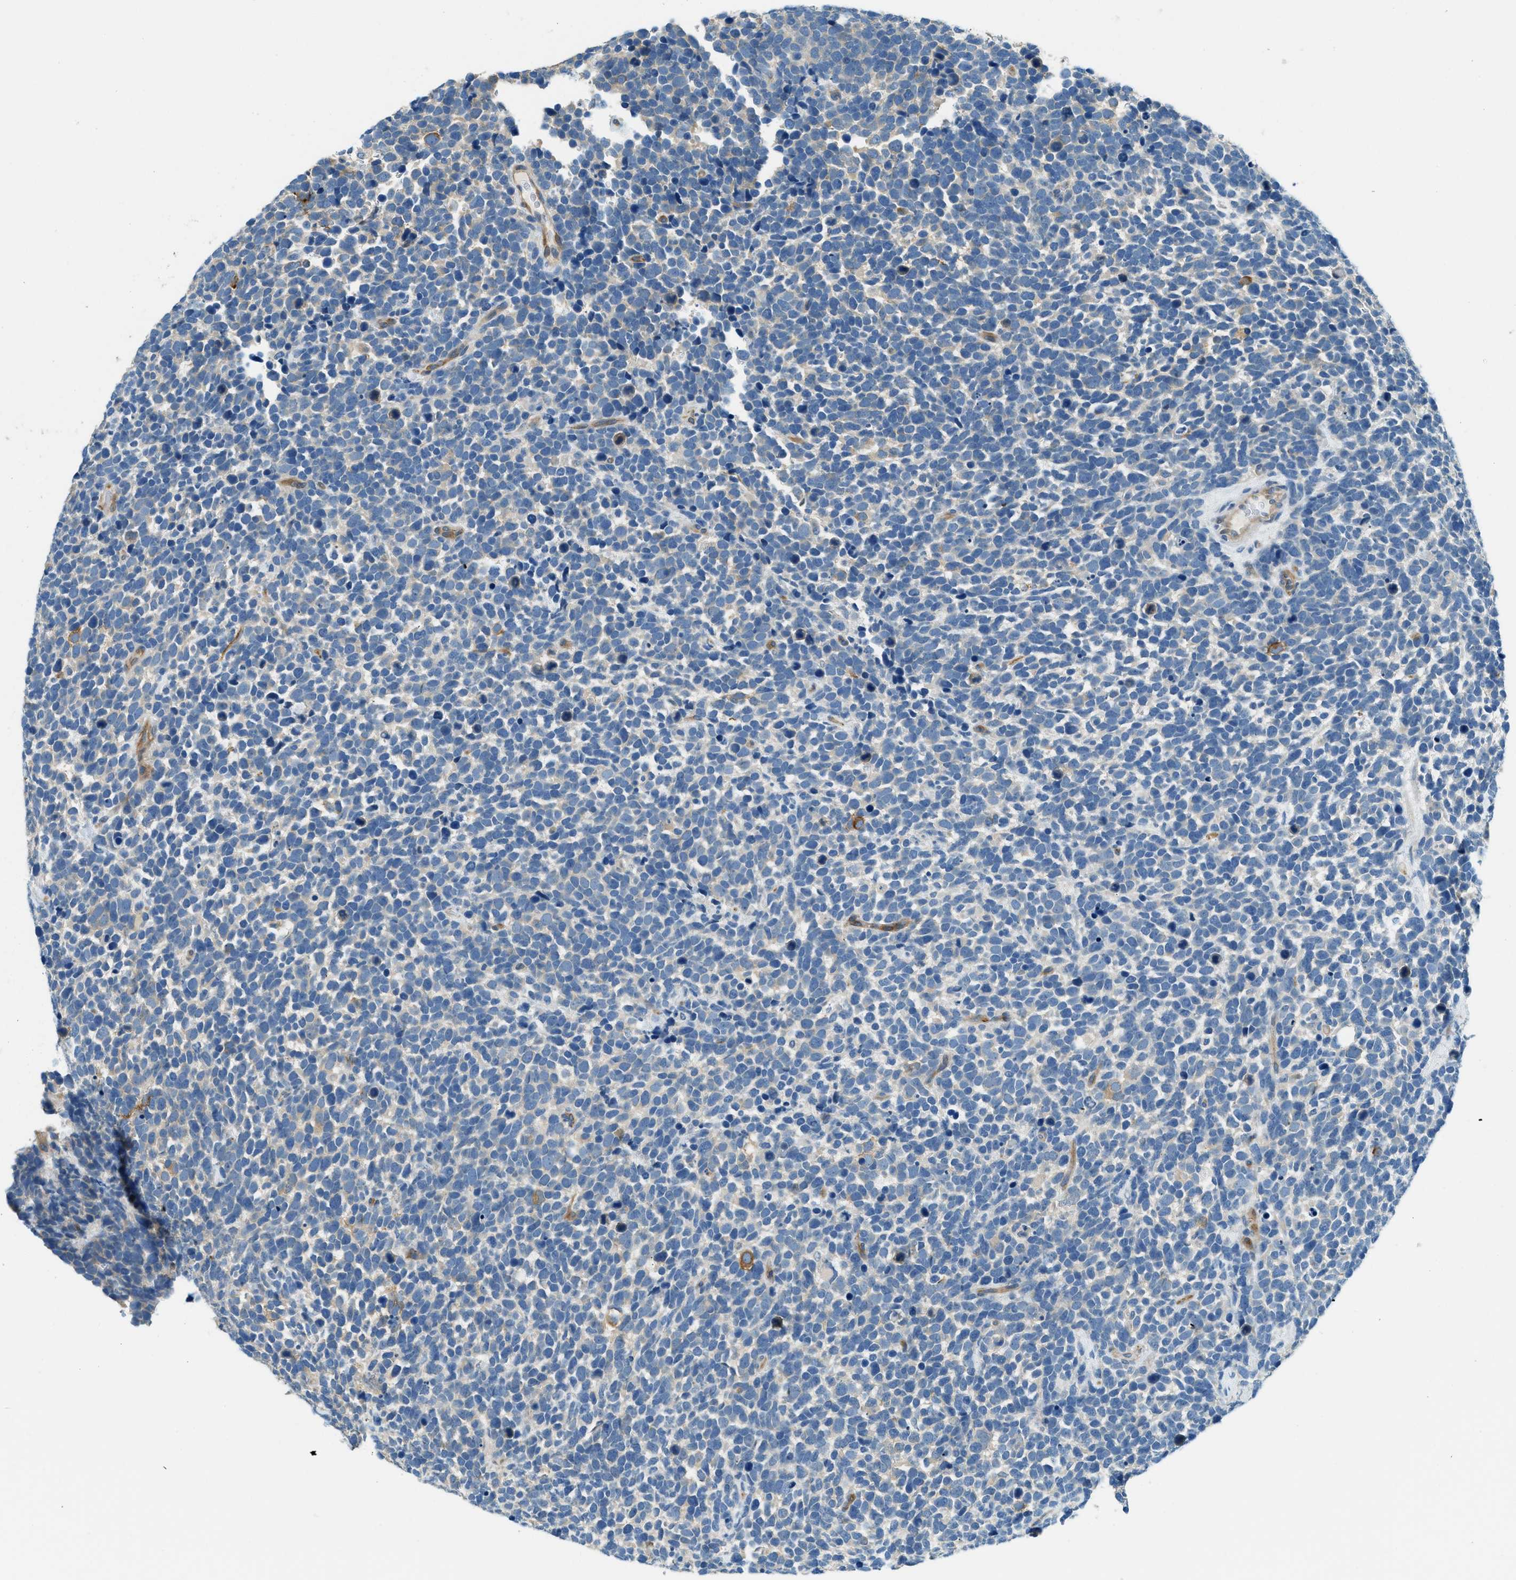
{"staining": {"intensity": "negative", "quantity": "none", "location": "none"}, "tissue": "urothelial cancer", "cell_type": "Tumor cells", "image_type": "cancer", "snomed": [{"axis": "morphology", "description": "Urothelial carcinoma, High grade"}, {"axis": "topography", "description": "Urinary bladder"}], "caption": "Tumor cells show no significant expression in urothelial carcinoma (high-grade).", "gene": "ZNF367", "patient": {"sex": "female", "age": 82}}